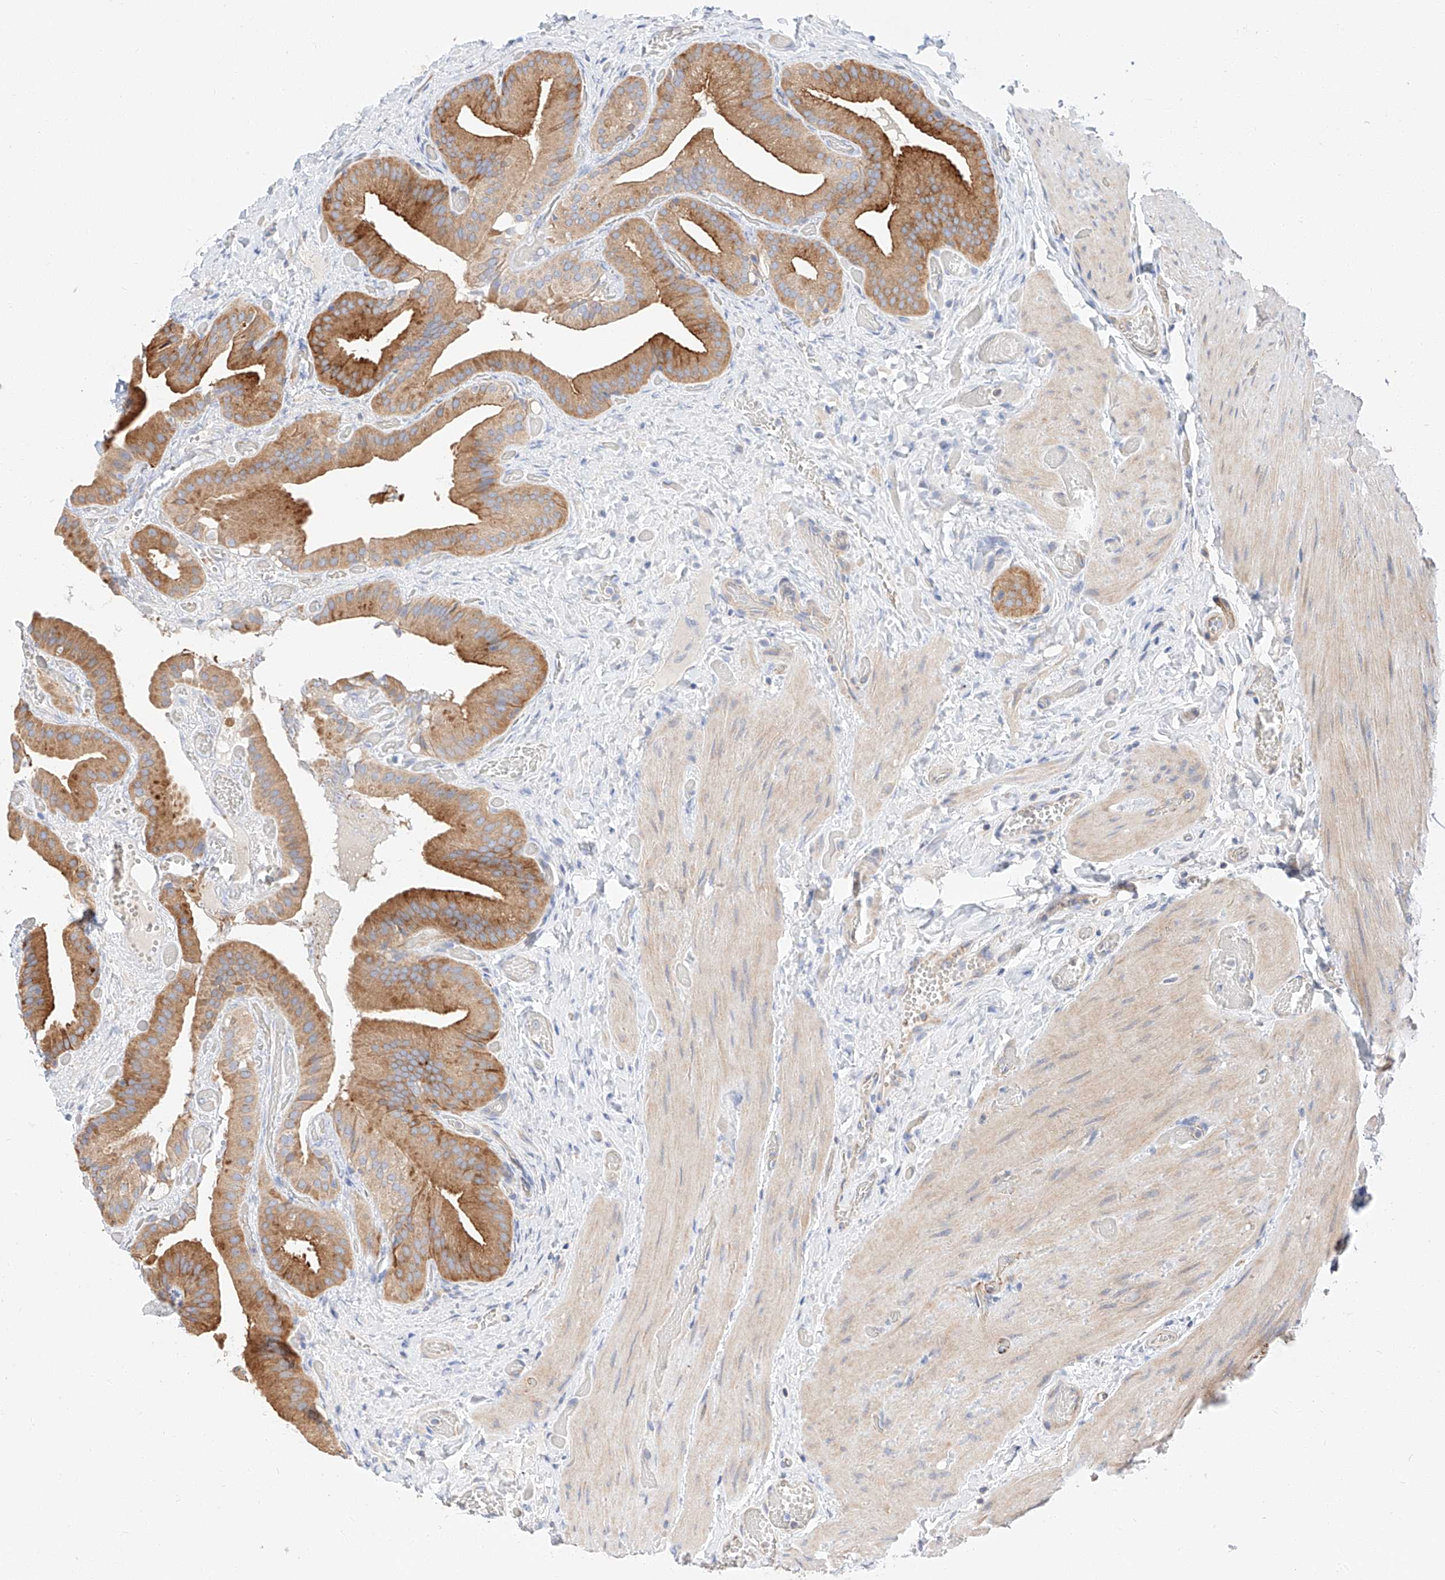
{"staining": {"intensity": "strong", "quantity": "25%-75%", "location": "cytoplasmic/membranous"}, "tissue": "gallbladder", "cell_type": "Glandular cells", "image_type": "normal", "snomed": [{"axis": "morphology", "description": "Normal tissue, NOS"}, {"axis": "topography", "description": "Gallbladder"}], "caption": "This is an image of immunohistochemistry staining of unremarkable gallbladder, which shows strong positivity in the cytoplasmic/membranous of glandular cells.", "gene": "GLMN", "patient": {"sex": "female", "age": 64}}